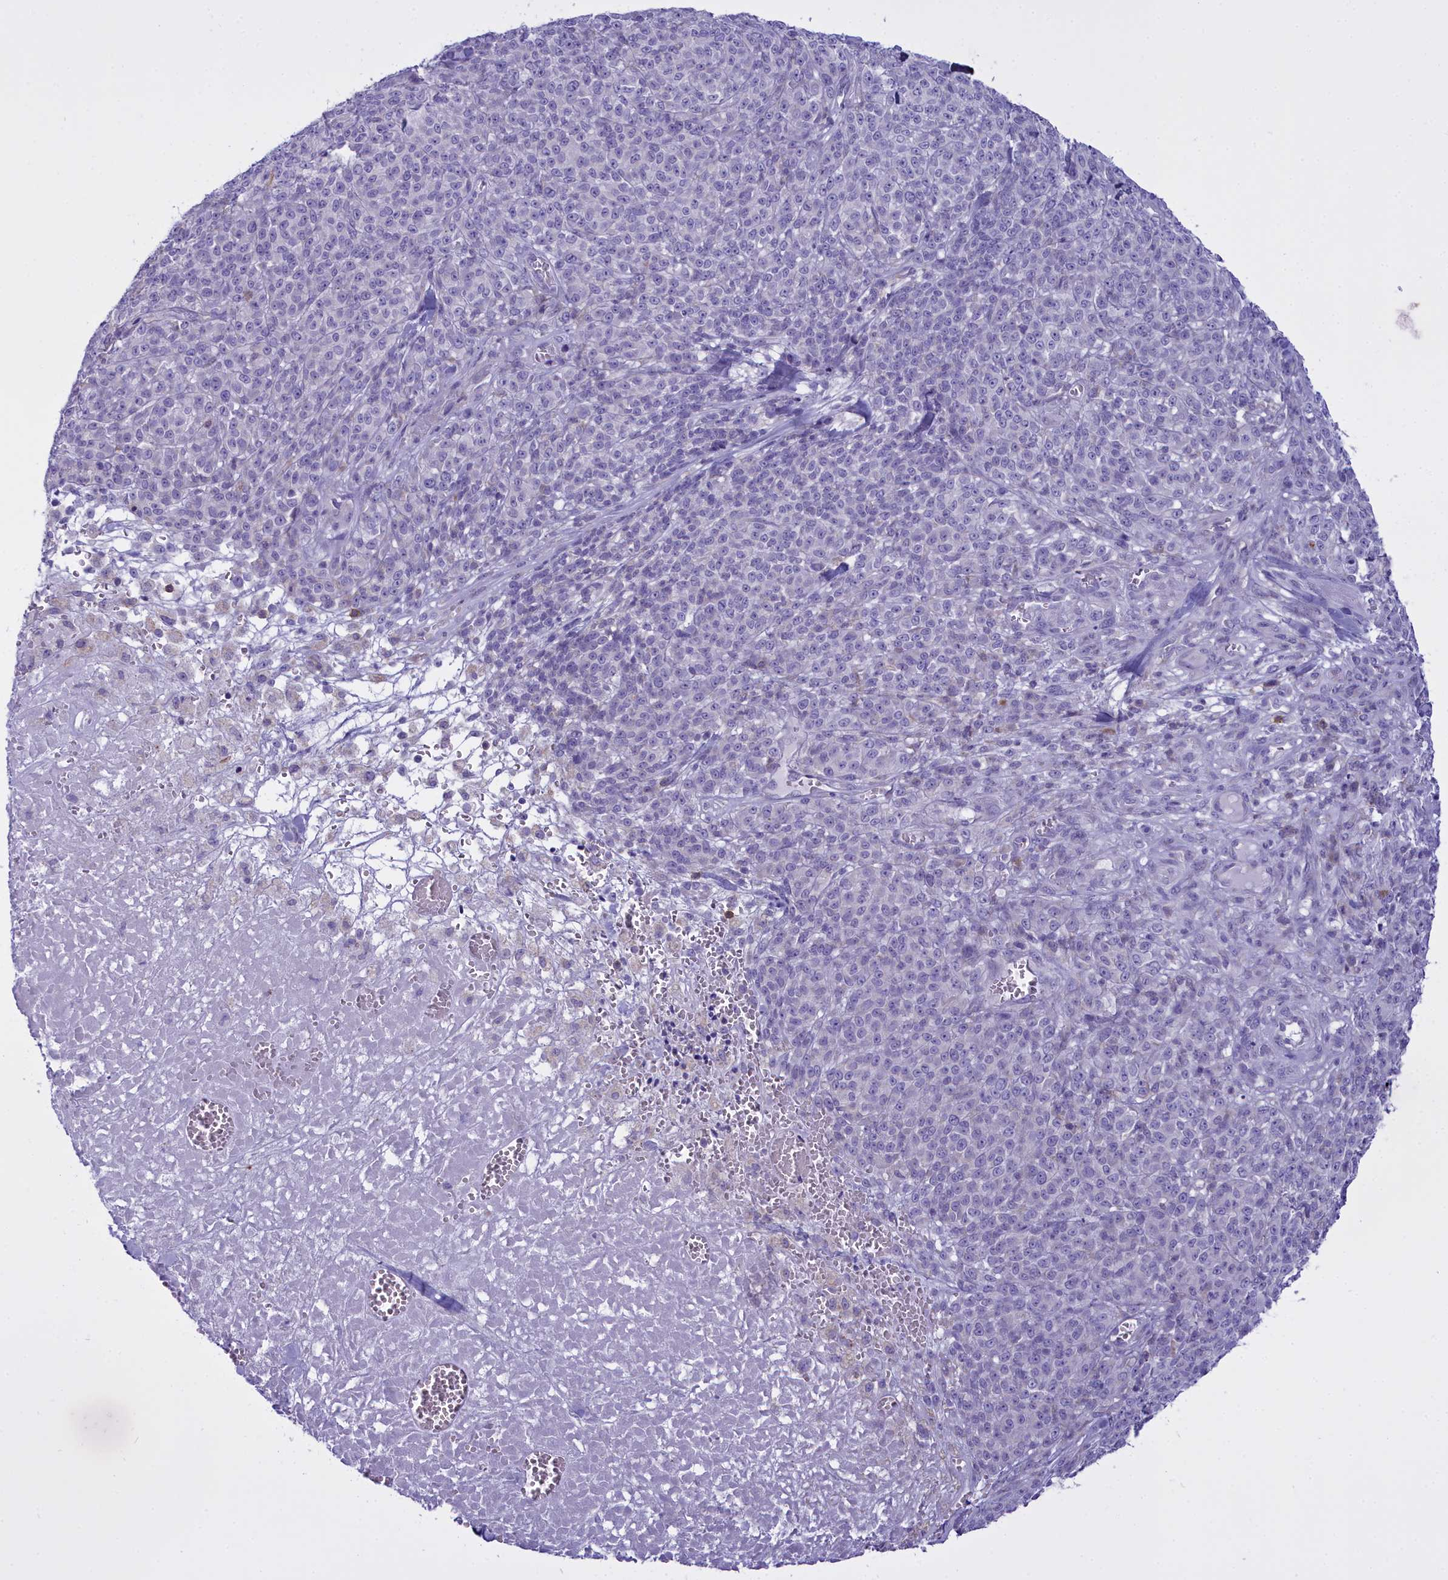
{"staining": {"intensity": "negative", "quantity": "none", "location": "none"}, "tissue": "melanoma", "cell_type": "Tumor cells", "image_type": "cancer", "snomed": [{"axis": "morphology", "description": "Normal tissue, NOS"}, {"axis": "morphology", "description": "Malignant melanoma, NOS"}, {"axis": "topography", "description": "Skin"}], "caption": "High magnification brightfield microscopy of melanoma stained with DAB (brown) and counterstained with hematoxylin (blue): tumor cells show no significant staining.", "gene": "CD5", "patient": {"sex": "female", "age": 34}}